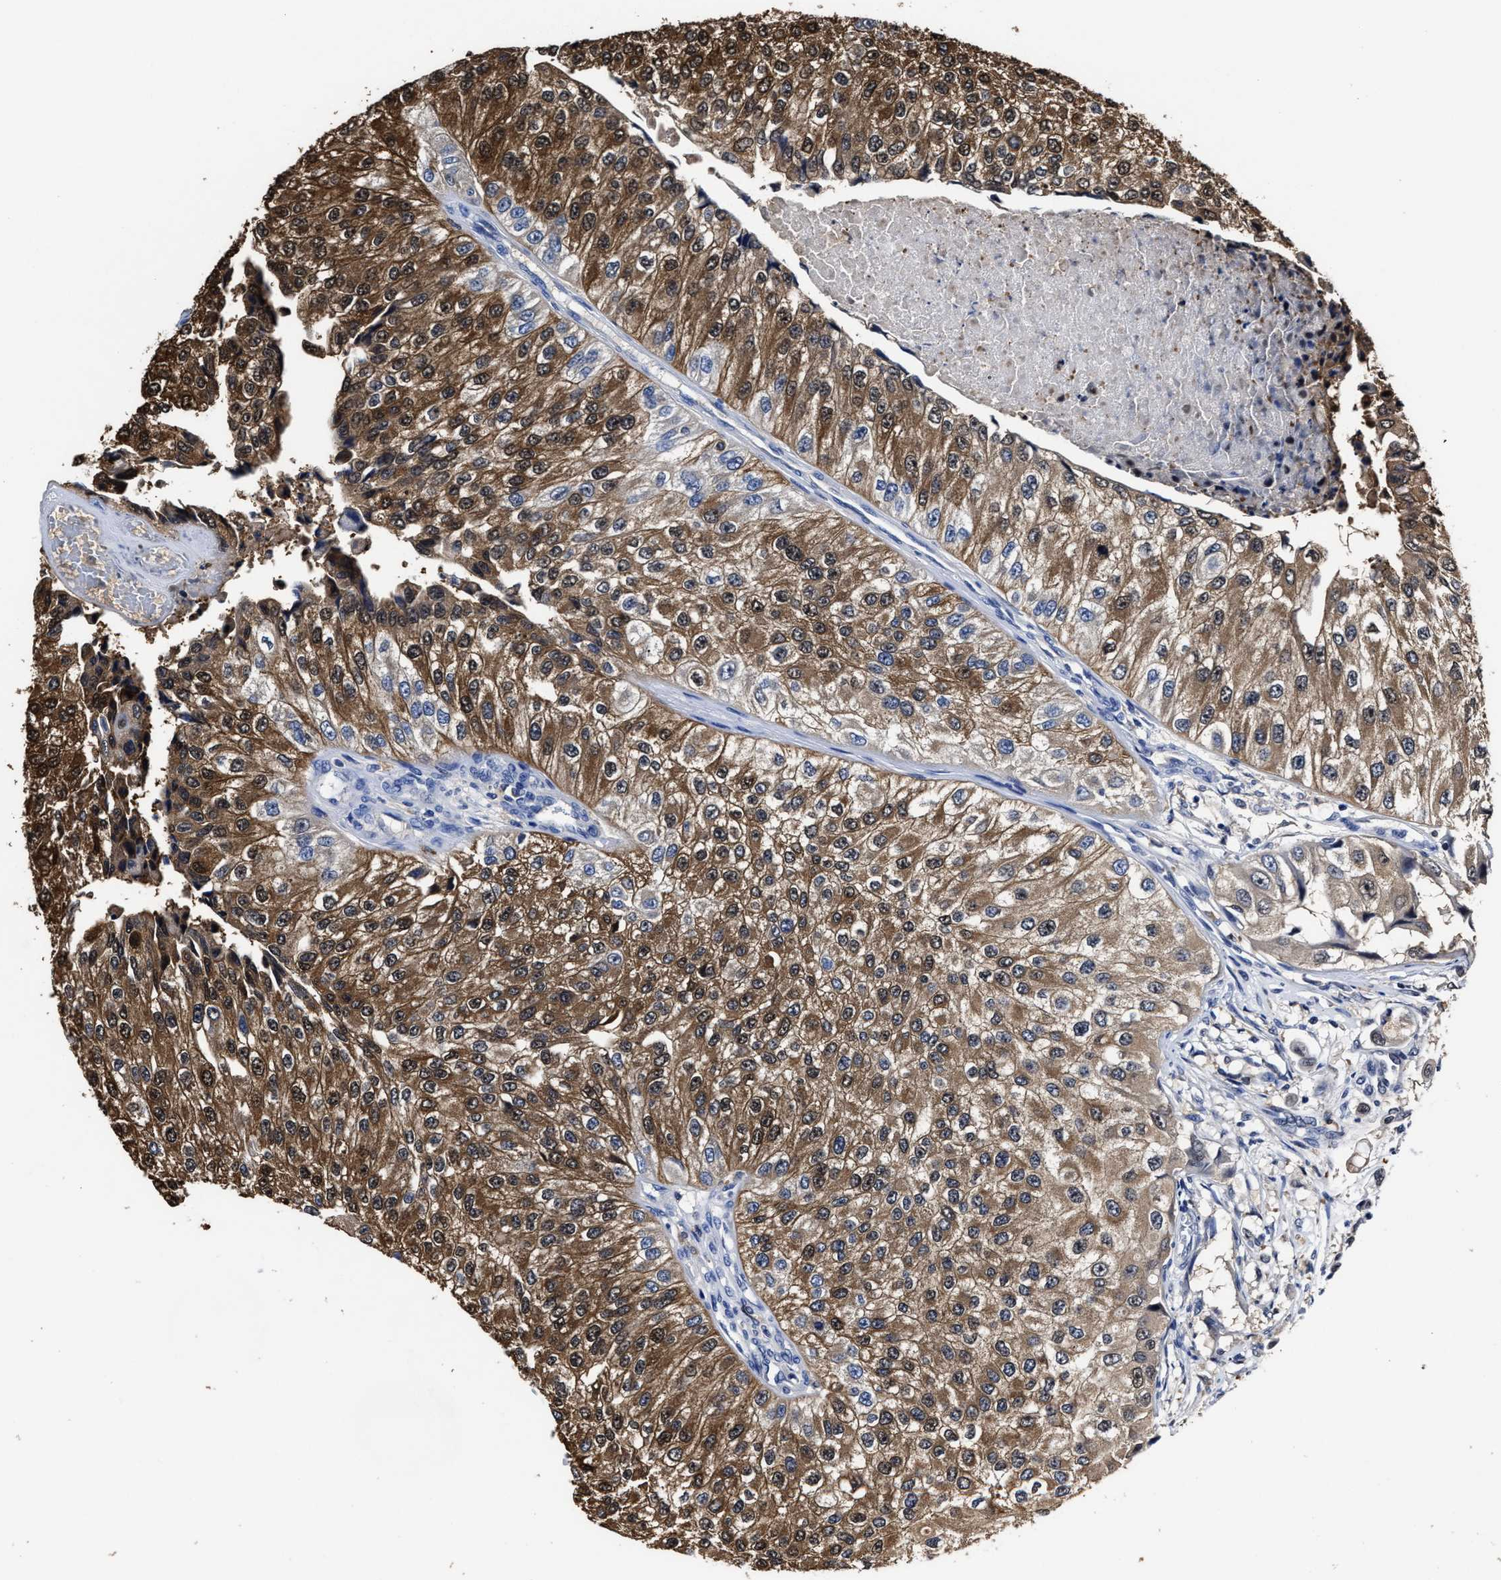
{"staining": {"intensity": "moderate", "quantity": ">75%", "location": "cytoplasmic/membranous,nuclear"}, "tissue": "urothelial cancer", "cell_type": "Tumor cells", "image_type": "cancer", "snomed": [{"axis": "morphology", "description": "Urothelial carcinoma, High grade"}, {"axis": "topography", "description": "Kidney"}, {"axis": "topography", "description": "Urinary bladder"}], "caption": "Immunohistochemistry staining of high-grade urothelial carcinoma, which reveals medium levels of moderate cytoplasmic/membranous and nuclear staining in about >75% of tumor cells indicating moderate cytoplasmic/membranous and nuclear protein positivity. The staining was performed using DAB (3,3'-diaminobenzidine) (brown) for protein detection and nuclei were counterstained in hematoxylin (blue).", "gene": "PRPF4B", "patient": {"sex": "male", "age": 77}}